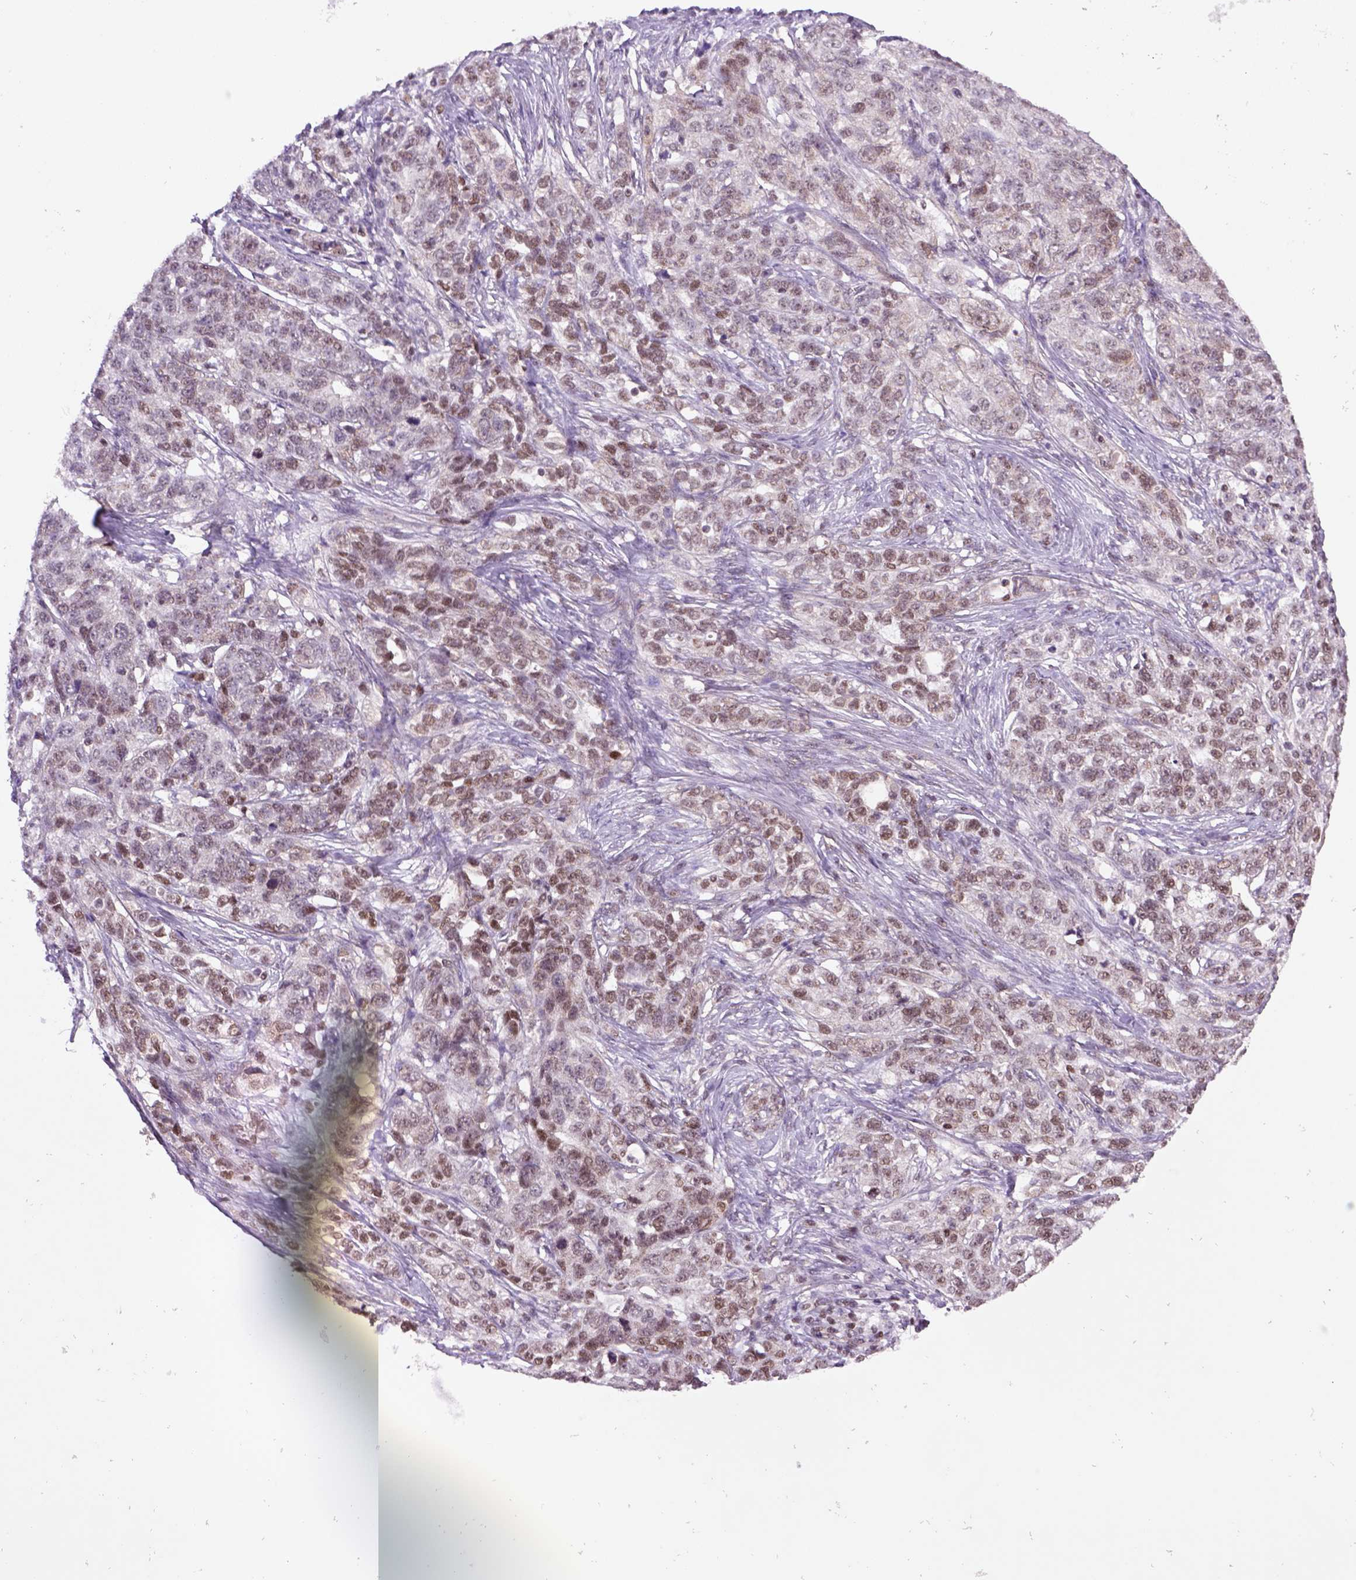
{"staining": {"intensity": "weak", "quantity": "25%-75%", "location": "nuclear"}, "tissue": "ovarian cancer", "cell_type": "Tumor cells", "image_type": "cancer", "snomed": [{"axis": "morphology", "description": "Cystadenocarcinoma, serous, NOS"}, {"axis": "topography", "description": "Ovary"}], "caption": "Immunohistochemical staining of serous cystadenocarcinoma (ovarian) displays weak nuclear protein staining in approximately 25%-75% of tumor cells. The protein is shown in brown color, while the nuclei are stained blue.", "gene": "MGMT", "patient": {"sex": "female", "age": 71}}